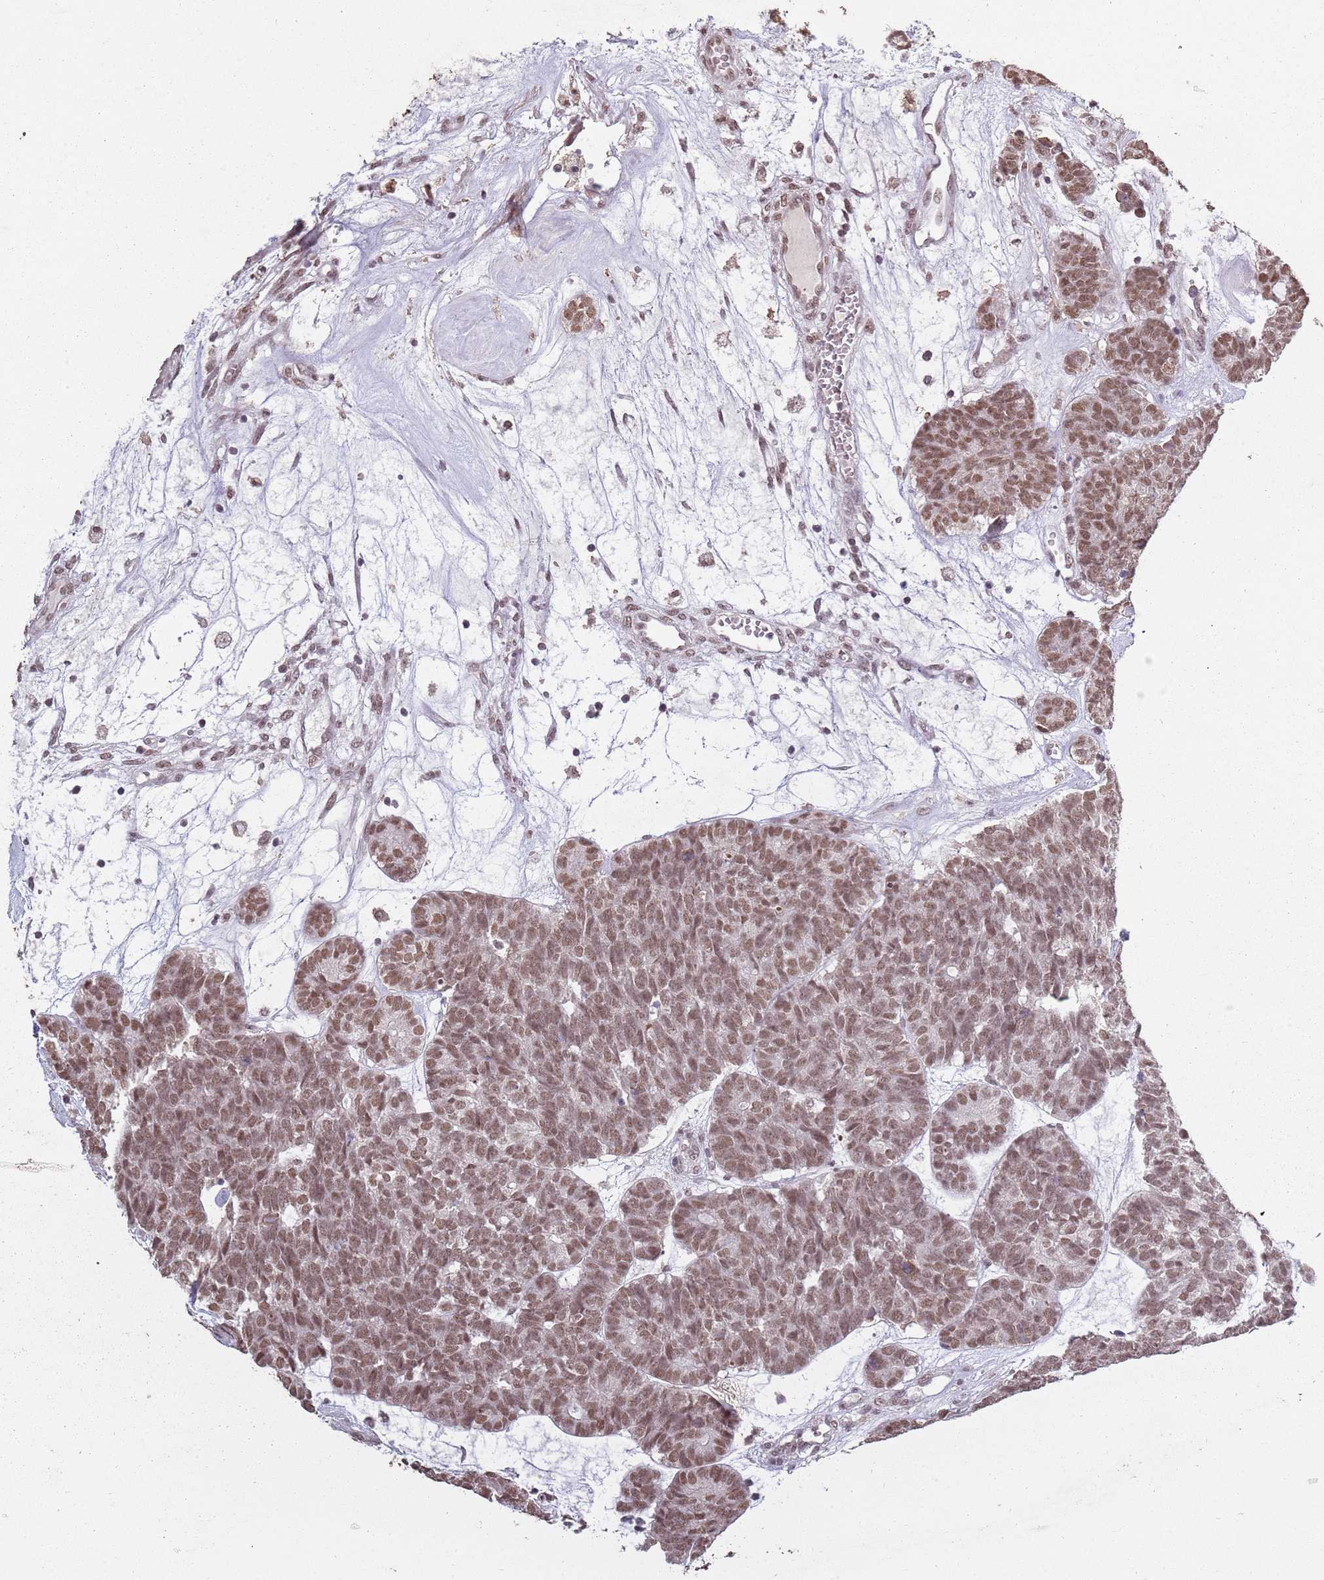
{"staining": {"intensity": "moderate", "quantity": ">75%", "location": "nuclear"}, "tissue": "head and neck cancer", "cell_type": "Tumor cells", "image_type": "cancer", "snomed": [{"axis": "morphology", "description": "Adenocarcinoma, NOS"}, {"axis": "topography", "description": "Head-Neck"}], "caption": "Immunohistochemistry image of neoplastic tissue: head and neck cancer (adenocarcinoma) stained using immunohistochemistry (IHC) displays medium levels of moderate protein expression localized specifically in the nuclear of tumor cells, appearing as a nuclear brown color.", "gene": "ARL14EP", "patient": {"sex": "female", "age": 81}}